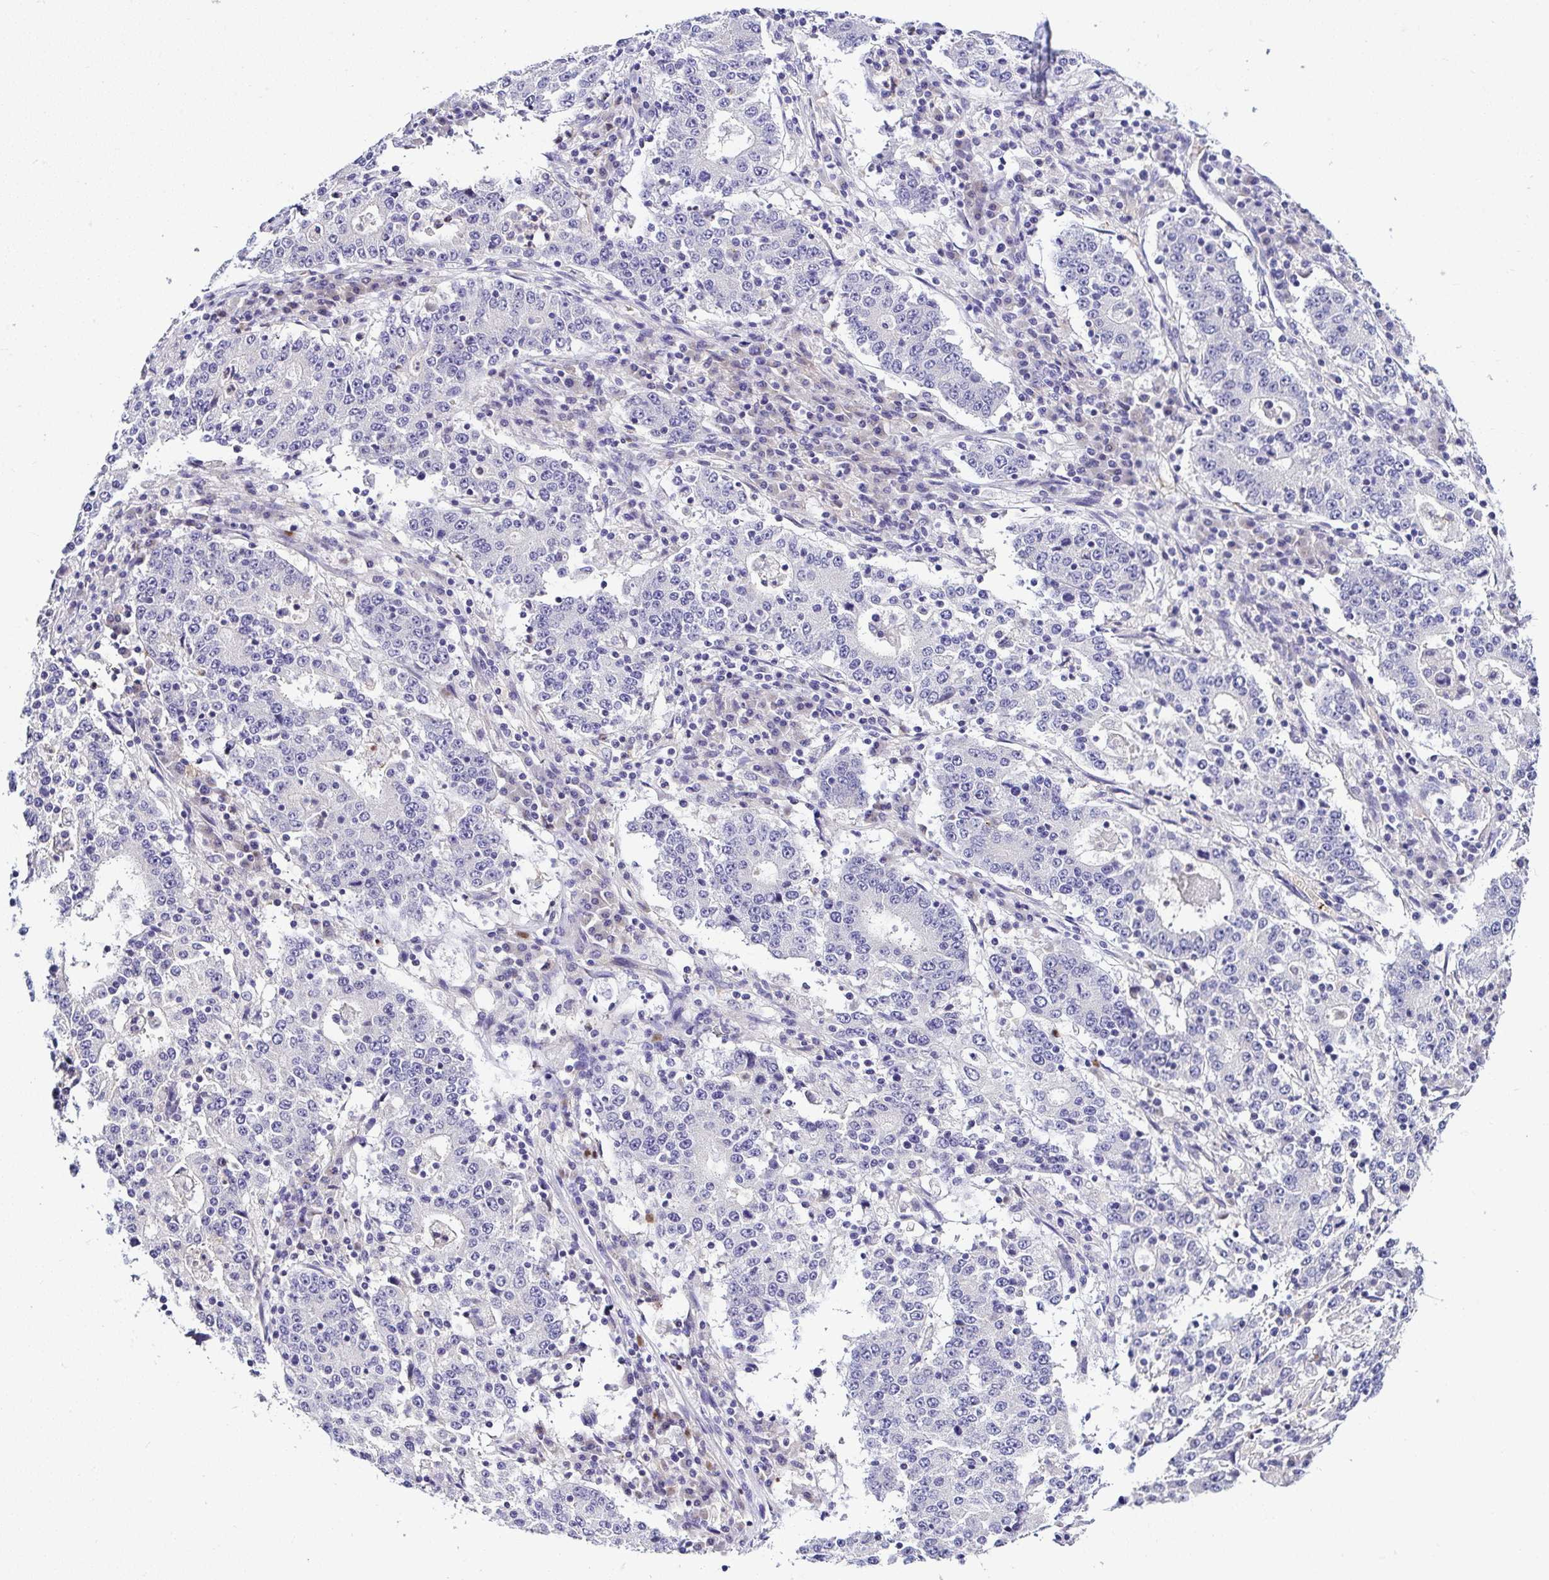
{"staining": {"intensity": "negative", "quantity": "none", "location": "none"}, "tissue": "stomach cancer", "cell_type": "Tumor cells", "image_type": "cancer", "snomed": [{"axis": "morphology", "description": "Adenocarcinoma, NOS"}, {"axis": "topography", "description": "Stomach"}], "caption": "Protein analysis of stomach adenocarcinoma displays no significant staining in tumor cells.", "gene": "DEPDC5", "patient": {"sex": "male", "age": 59}}